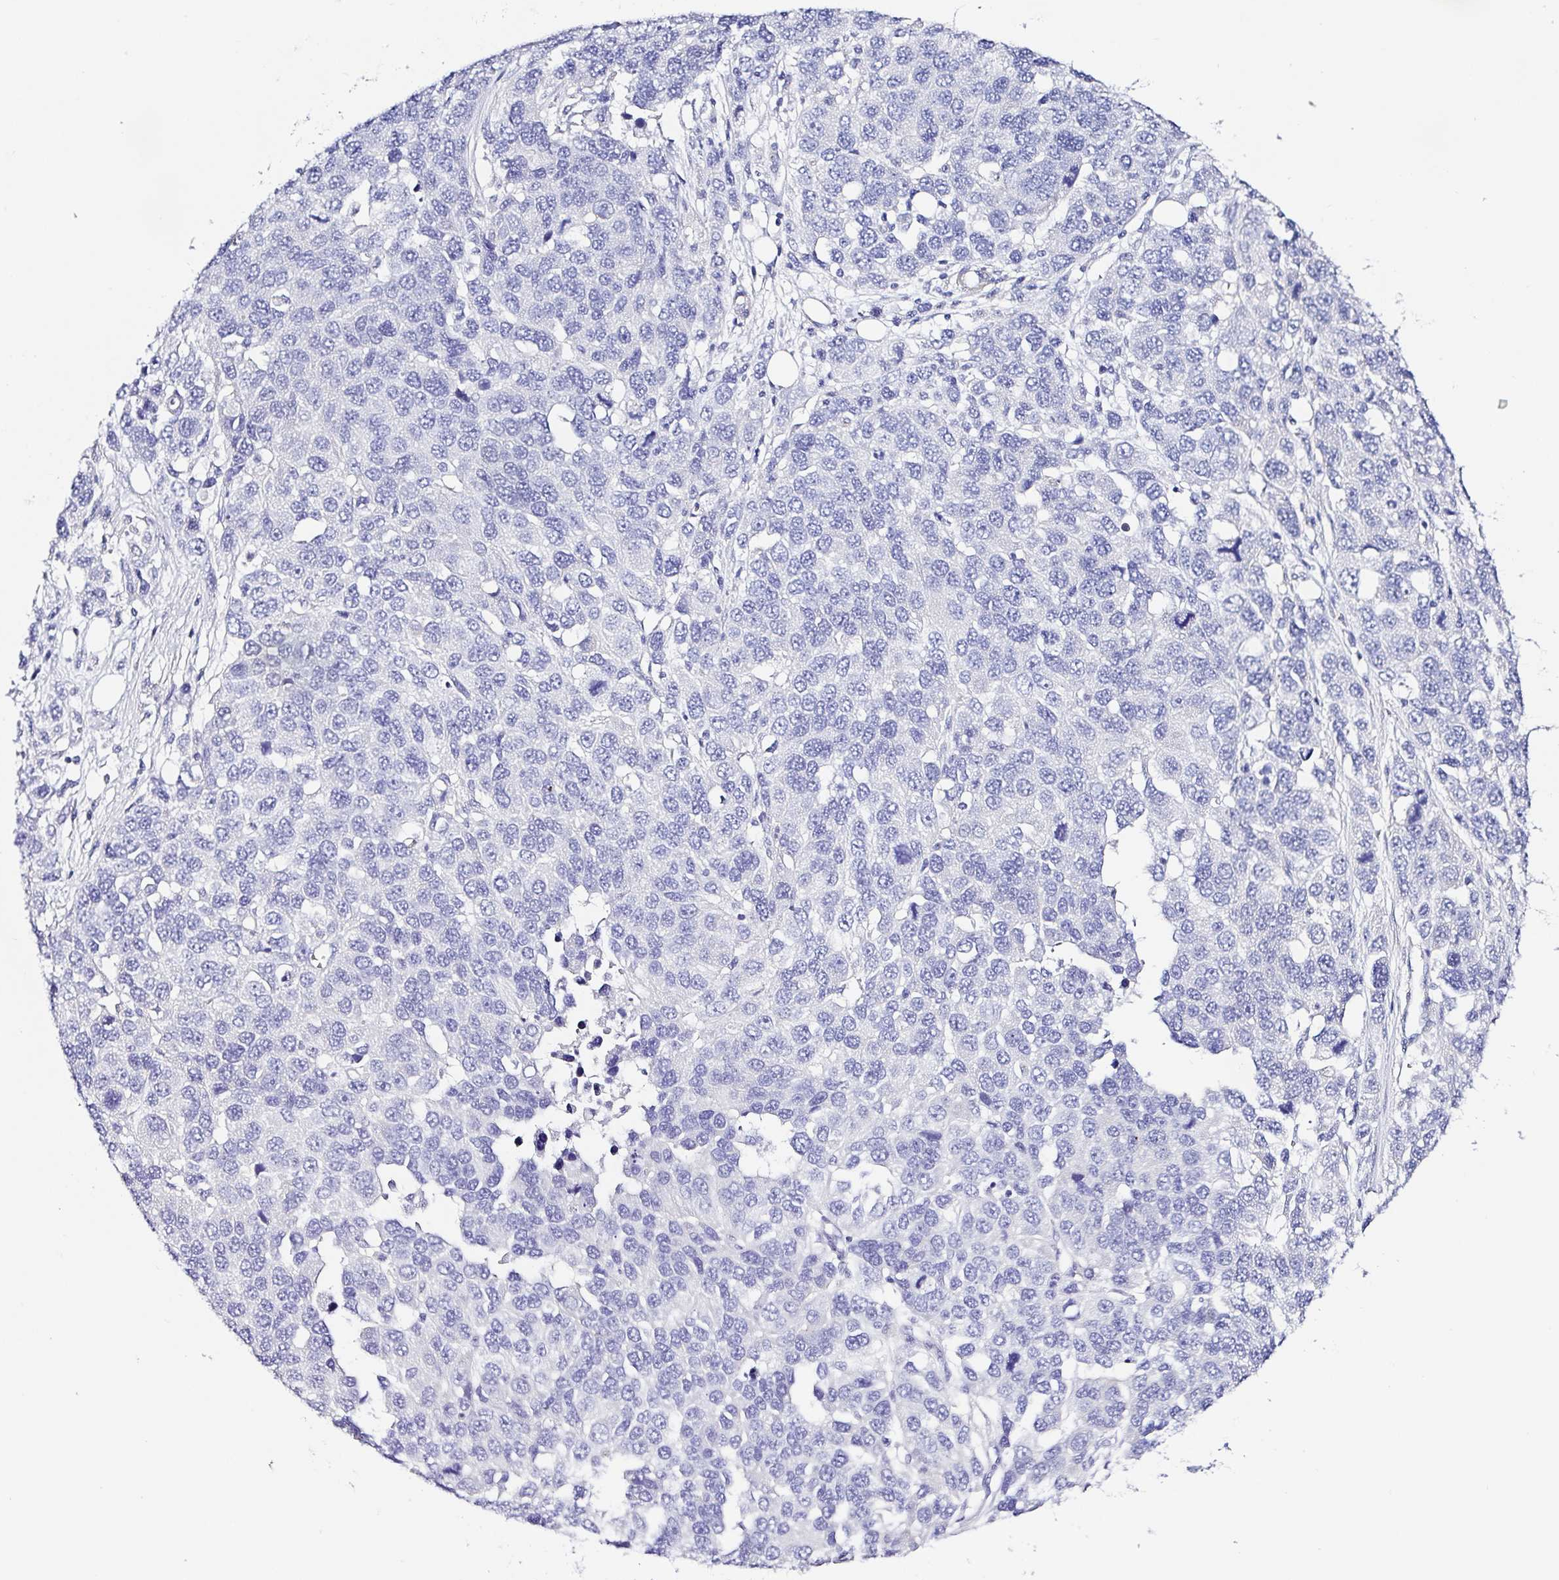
{"staining": {"intensity": "negative", "quantity": "none", "location": "none"}, "tissue": "ovarian cancer", "cell_type": "Tumor cells", "image_type": "cancer", "snomed": [{"axis": "morphology", "description": "Cystadenocarcinoma, serous, NOS"}, {"axis": "topography", "description": "Ovary"}], "caption": "There is no significant positivity in tumor cells of serous cystadenocarcinoma (ovarian).", "gene": "PPFIA4", "patient": {"sex": "female", "age": 76}}